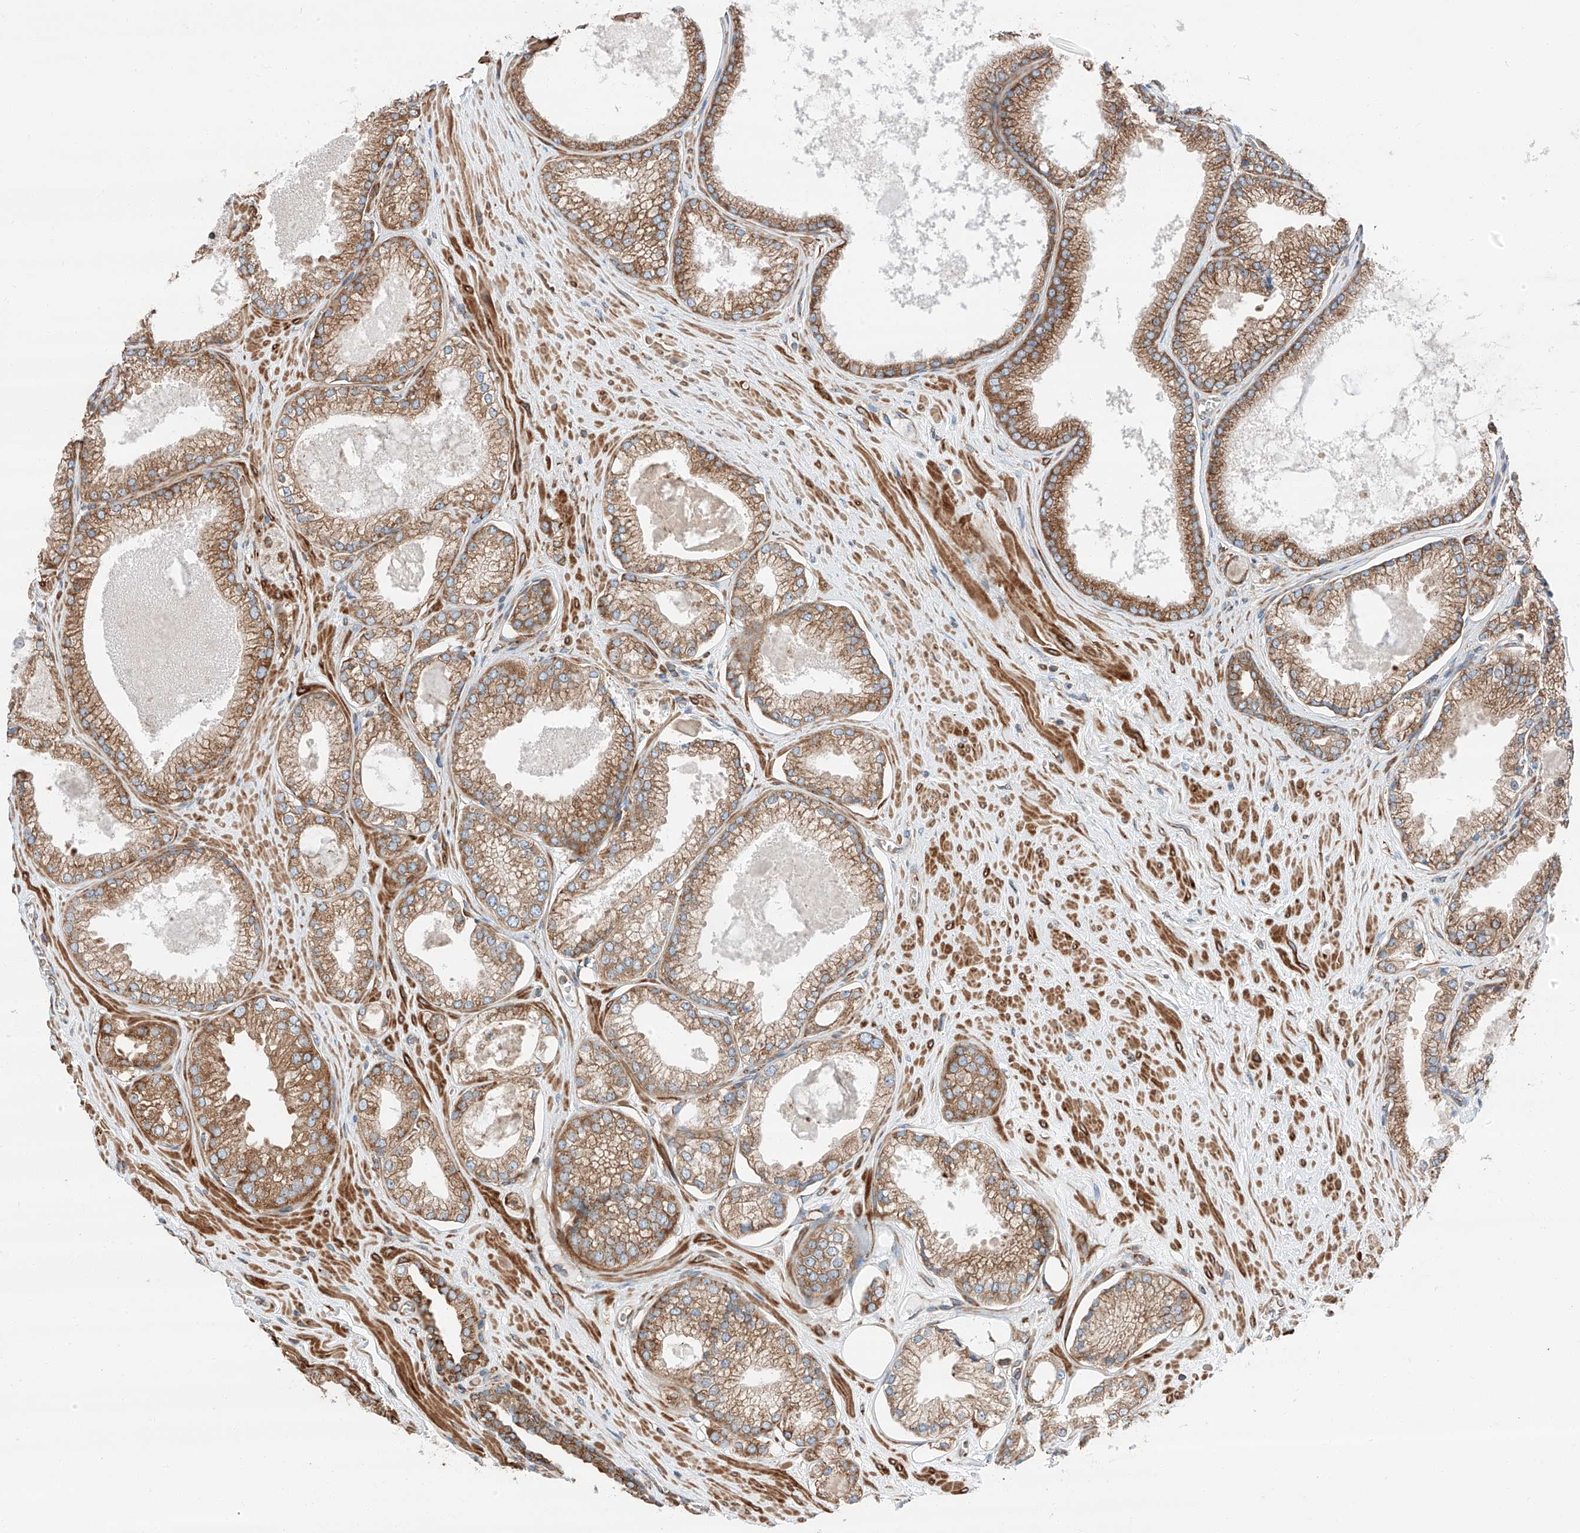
{"staining": {"intensity": "moderate", "quantity": ">75%", "location": "cytoplasmic/membranous"}, "tissue": "prostate cancer", "cell_type": "Tumor cells", "image_type": "cancer", "snomed": [{"axis": "morphology", "description": "Adenocarcinoma, Low grade"}, {"axis": "topography", "description": "Prostate"}], "caption": "This is an image of immunohistochemistry (IHC) staining of prostate low-grade adenocarcinoma, which shows moderate positivity in the cytoplasmic/membranous of tumor cells.", "gene": "ZC3H15", "patient": {"sex": "male", "age": 62}}